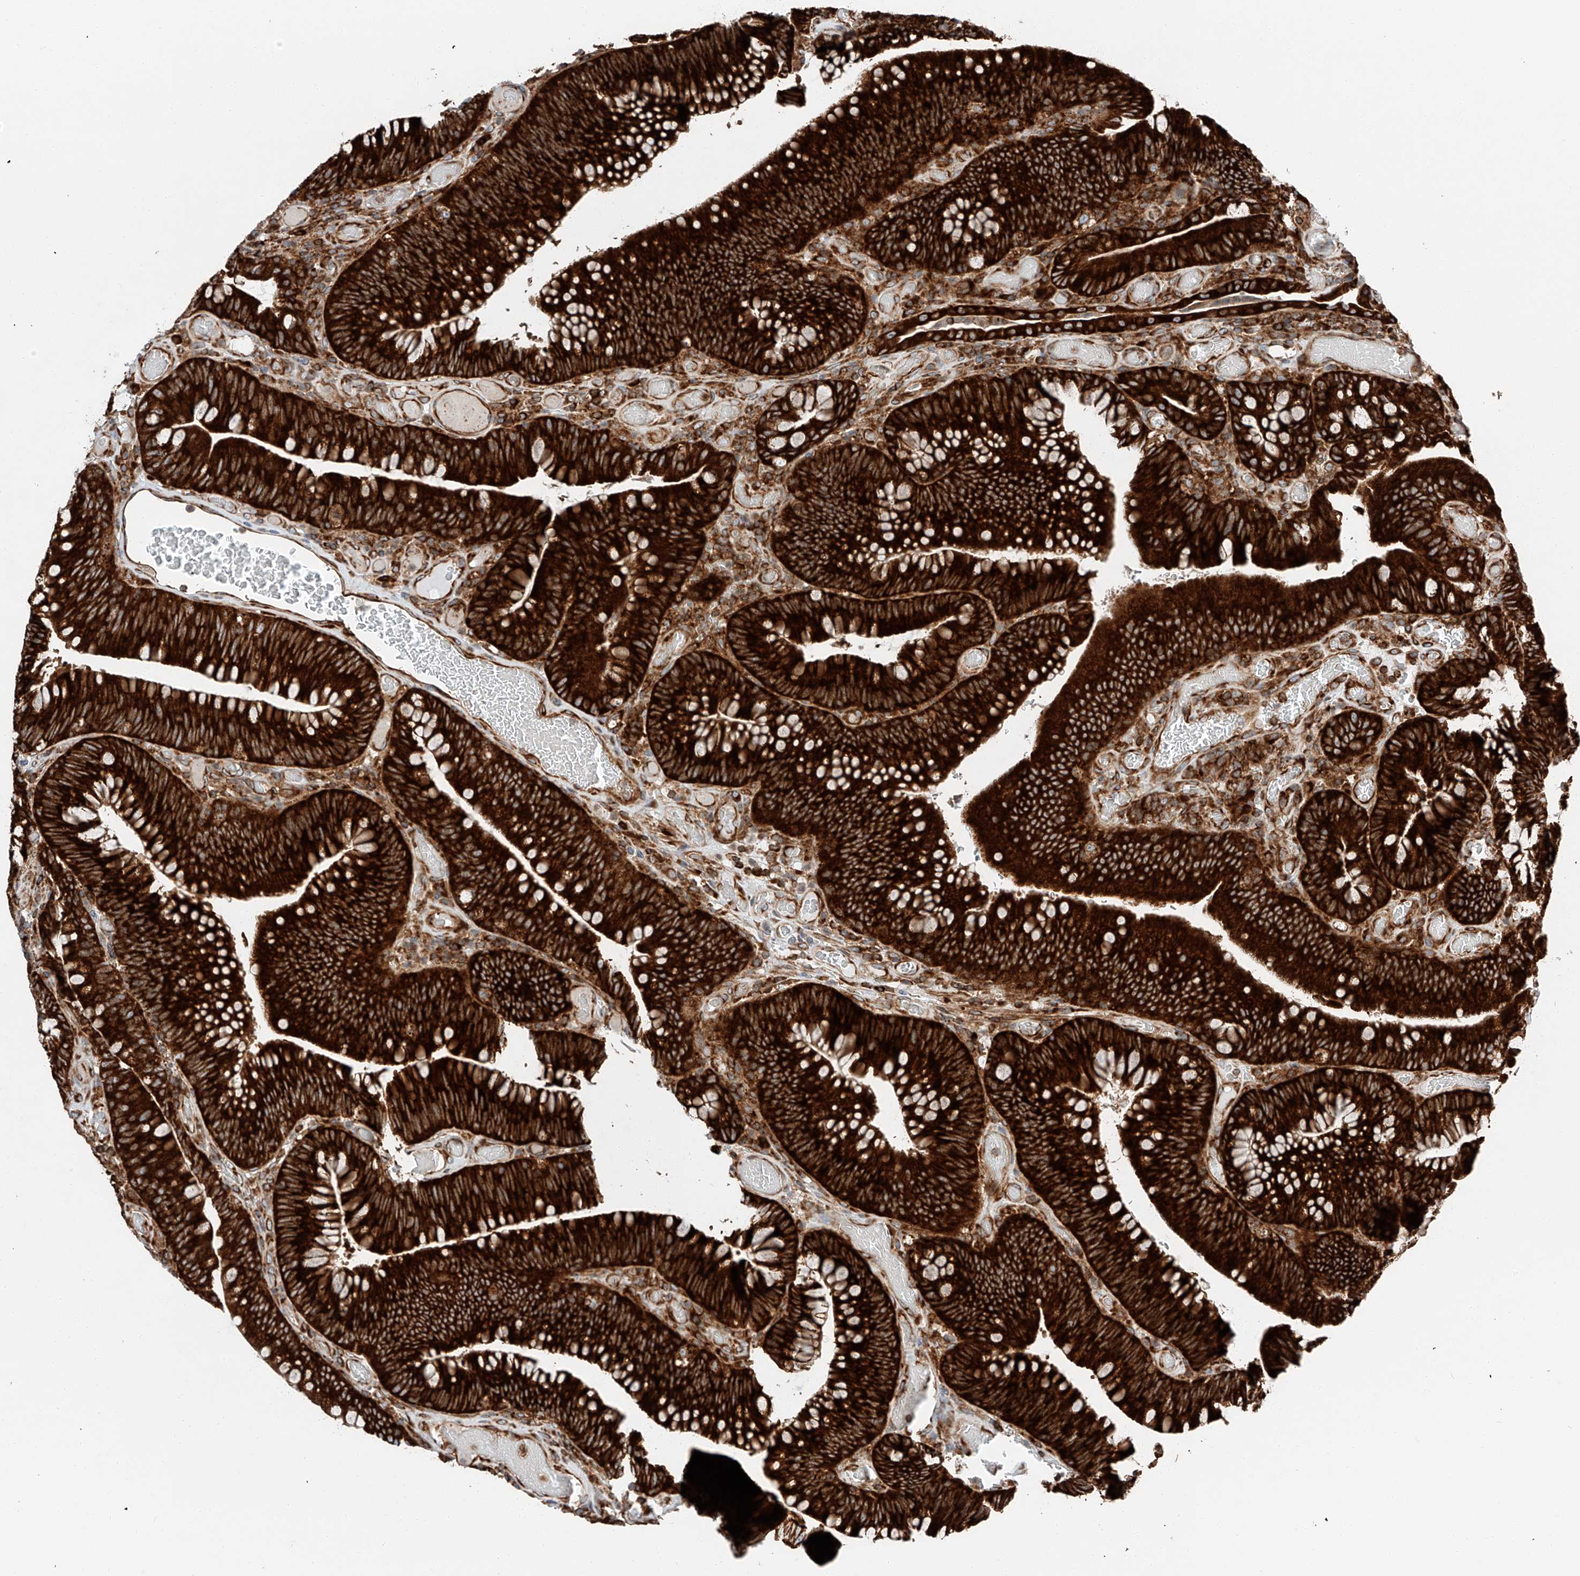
{"staining": {"intensity": "strong", "quantity": ">75%", "location": "cytoplasmic/membranous"}, "tissue": "colorectal cancer", "cell_type": "Tumor cells", "image_type": "cancer", "snomed": [{"axis": "morphology", "description": "Normal tissue, NOS"}, {"axis": "topography", "description": "Colon"}], "caption": "This image demonstrates IHC staining of colorectal cancer, with high strong cytoplasmic/membranous expression in about >75% of tumor cells.", "gene": "ZC3H15", "patient": {"sex": "female", "age": 82}}